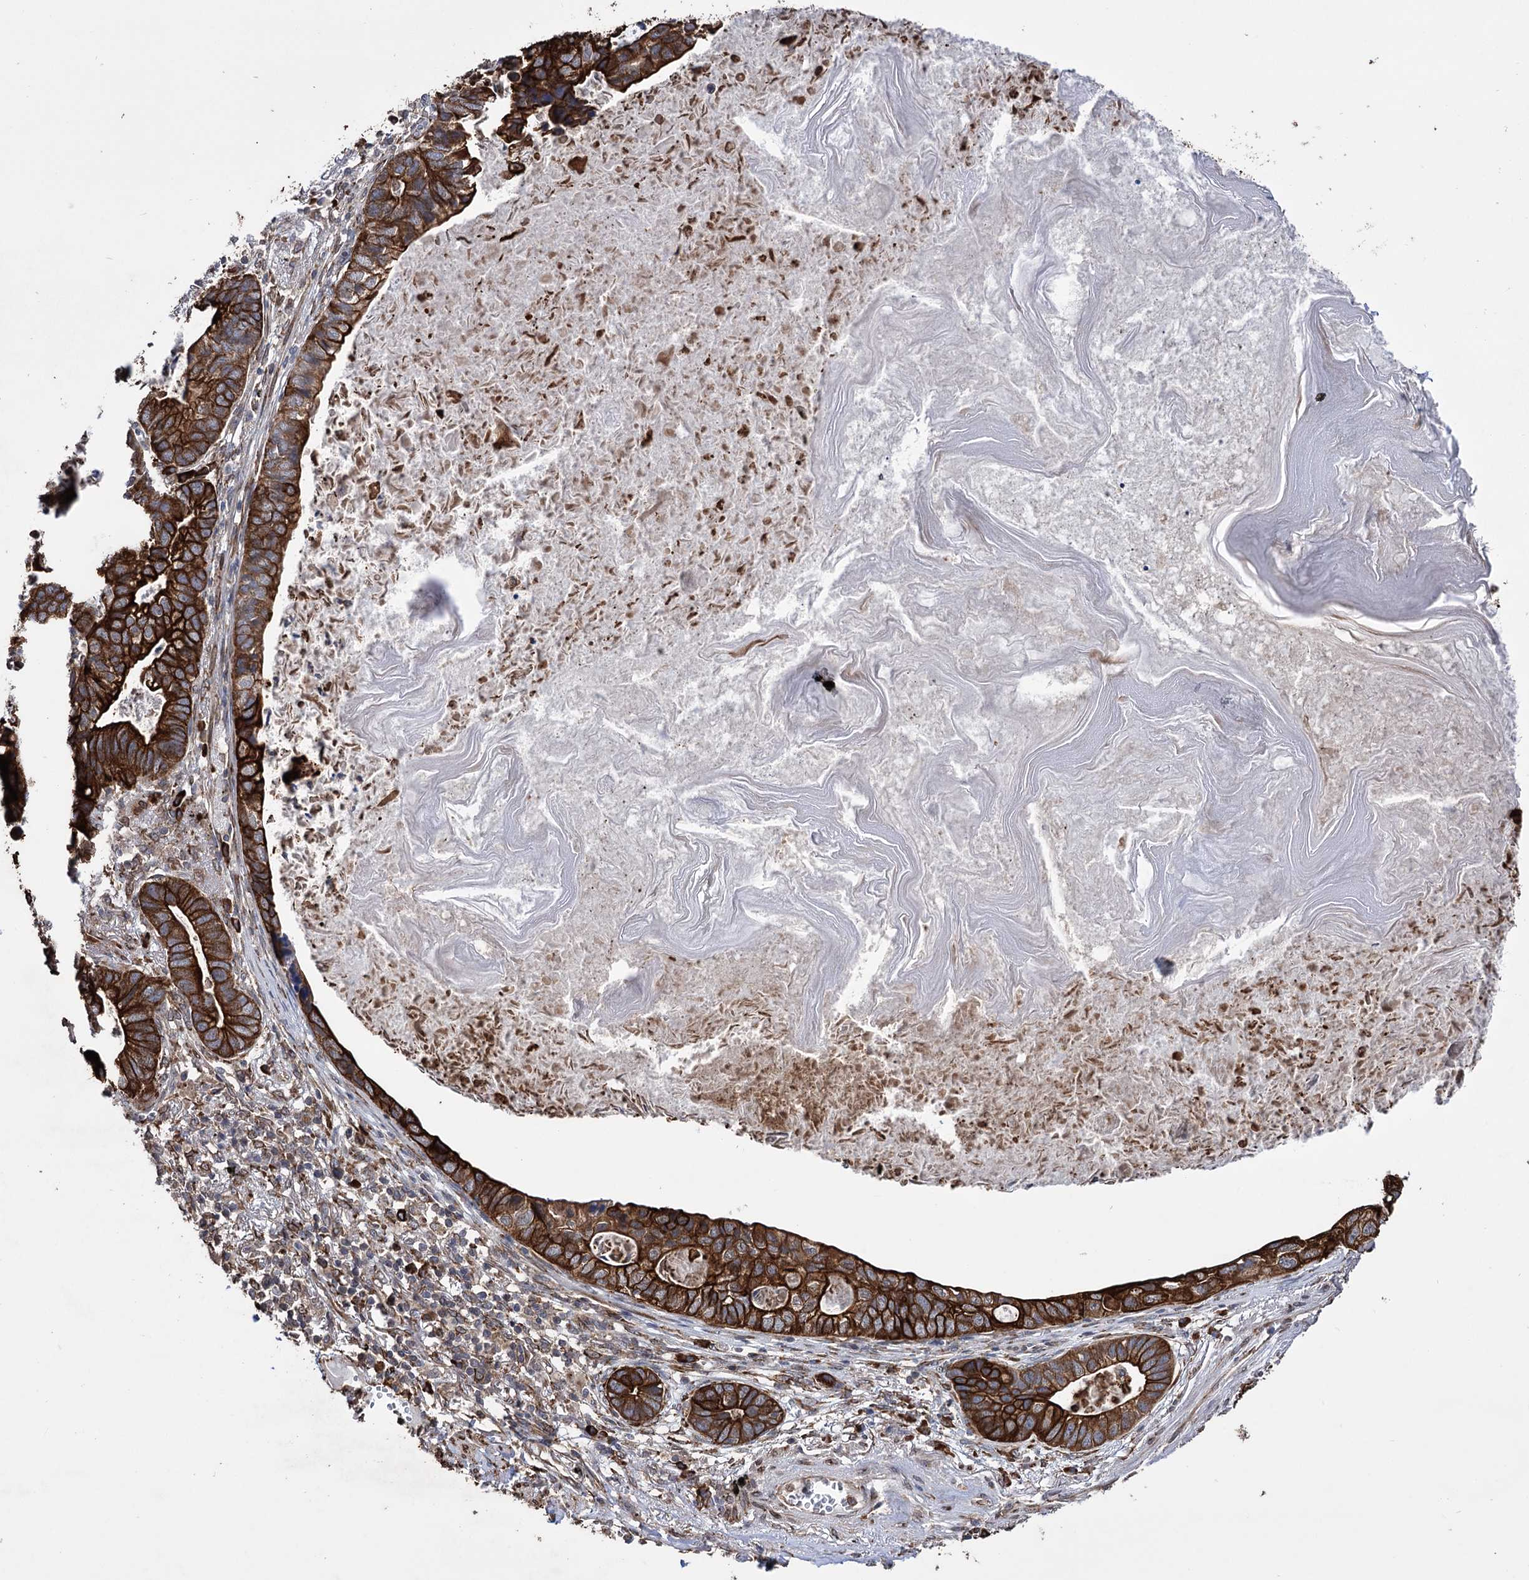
{"staining": {"intensity": "strong", "quantity": ">75%", "location": "cytoplasmic/membranous"}, "tissue": "lung cancer", "cell_type": "Tumor cells", "image_type": "cancer", "snomed": [{"axis": "morphology", "description": "Adenocarcinoma, NOS"}, {"axis": "topography", "description": "Lung"}], "caption": "Lung adenocarcinoma tissue shows strong cytoplasmic/membranous expression in about >75% of tumor cells, visualized by immunohistochemistry. (Brightfield microscopy of DAB IHC at high magnification).", "gene": "CDAN1", "patient": {"sex": "male", "age": 67}}